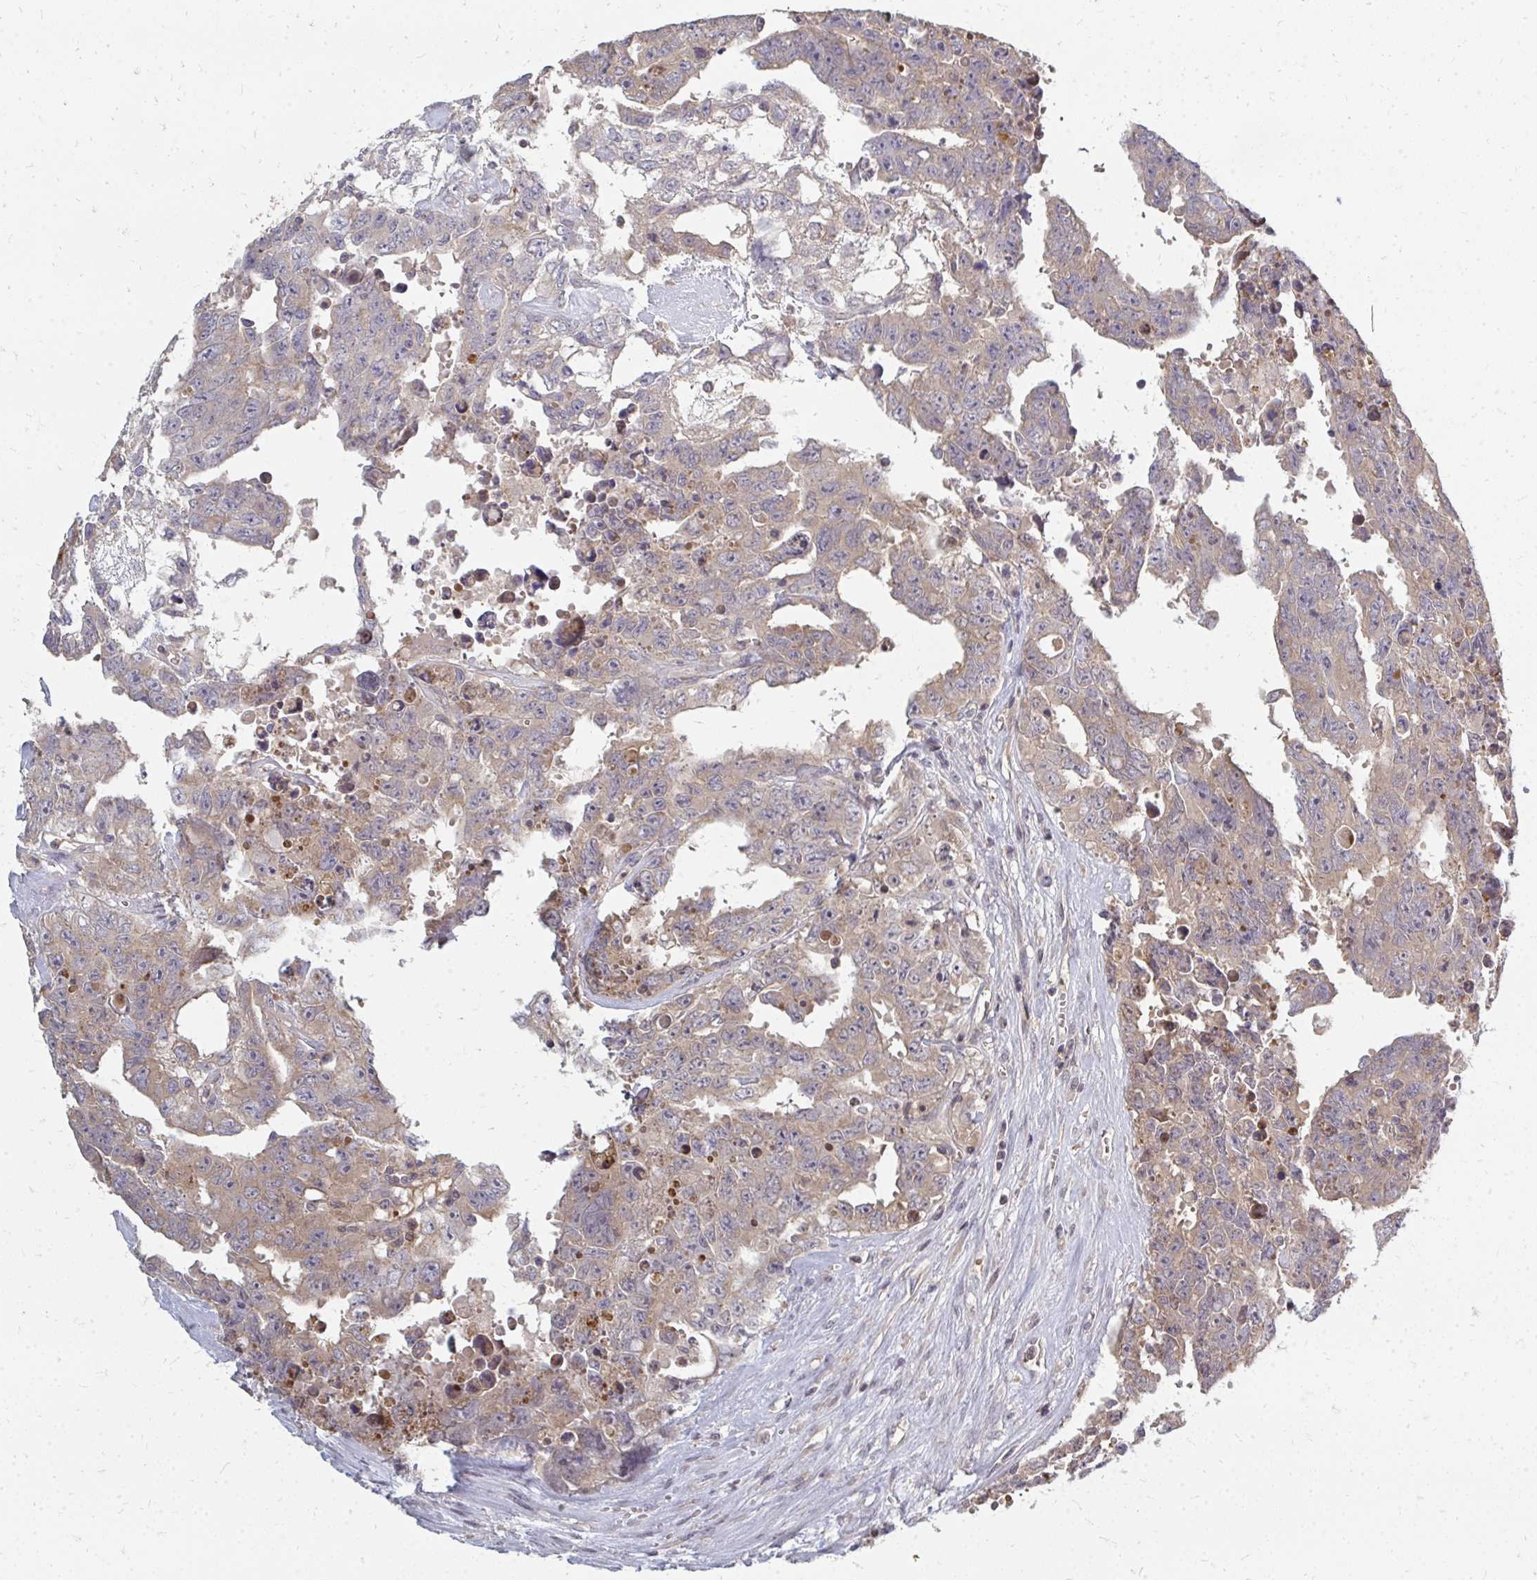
{"staining": {"intensity": "weak", "quantity": "<25%", "location": "cytoplasmic/membranous"}, "tissue": "testis cancer", "cell_type": "Tumor cells", "image_type": "cancer", "snomed": [{"axis": "morphology", "description": "Carcinoma, Embryonal, NOS"}, {"axis": "topography", "description": "Testis"}], "caption": "Immunohistochemical staining of human embryonal carcinoma (testis) reveals no significant positivity in tumor cells.", "gene": "ZNF285", "patient": {"sex": "male", "age": 24}}